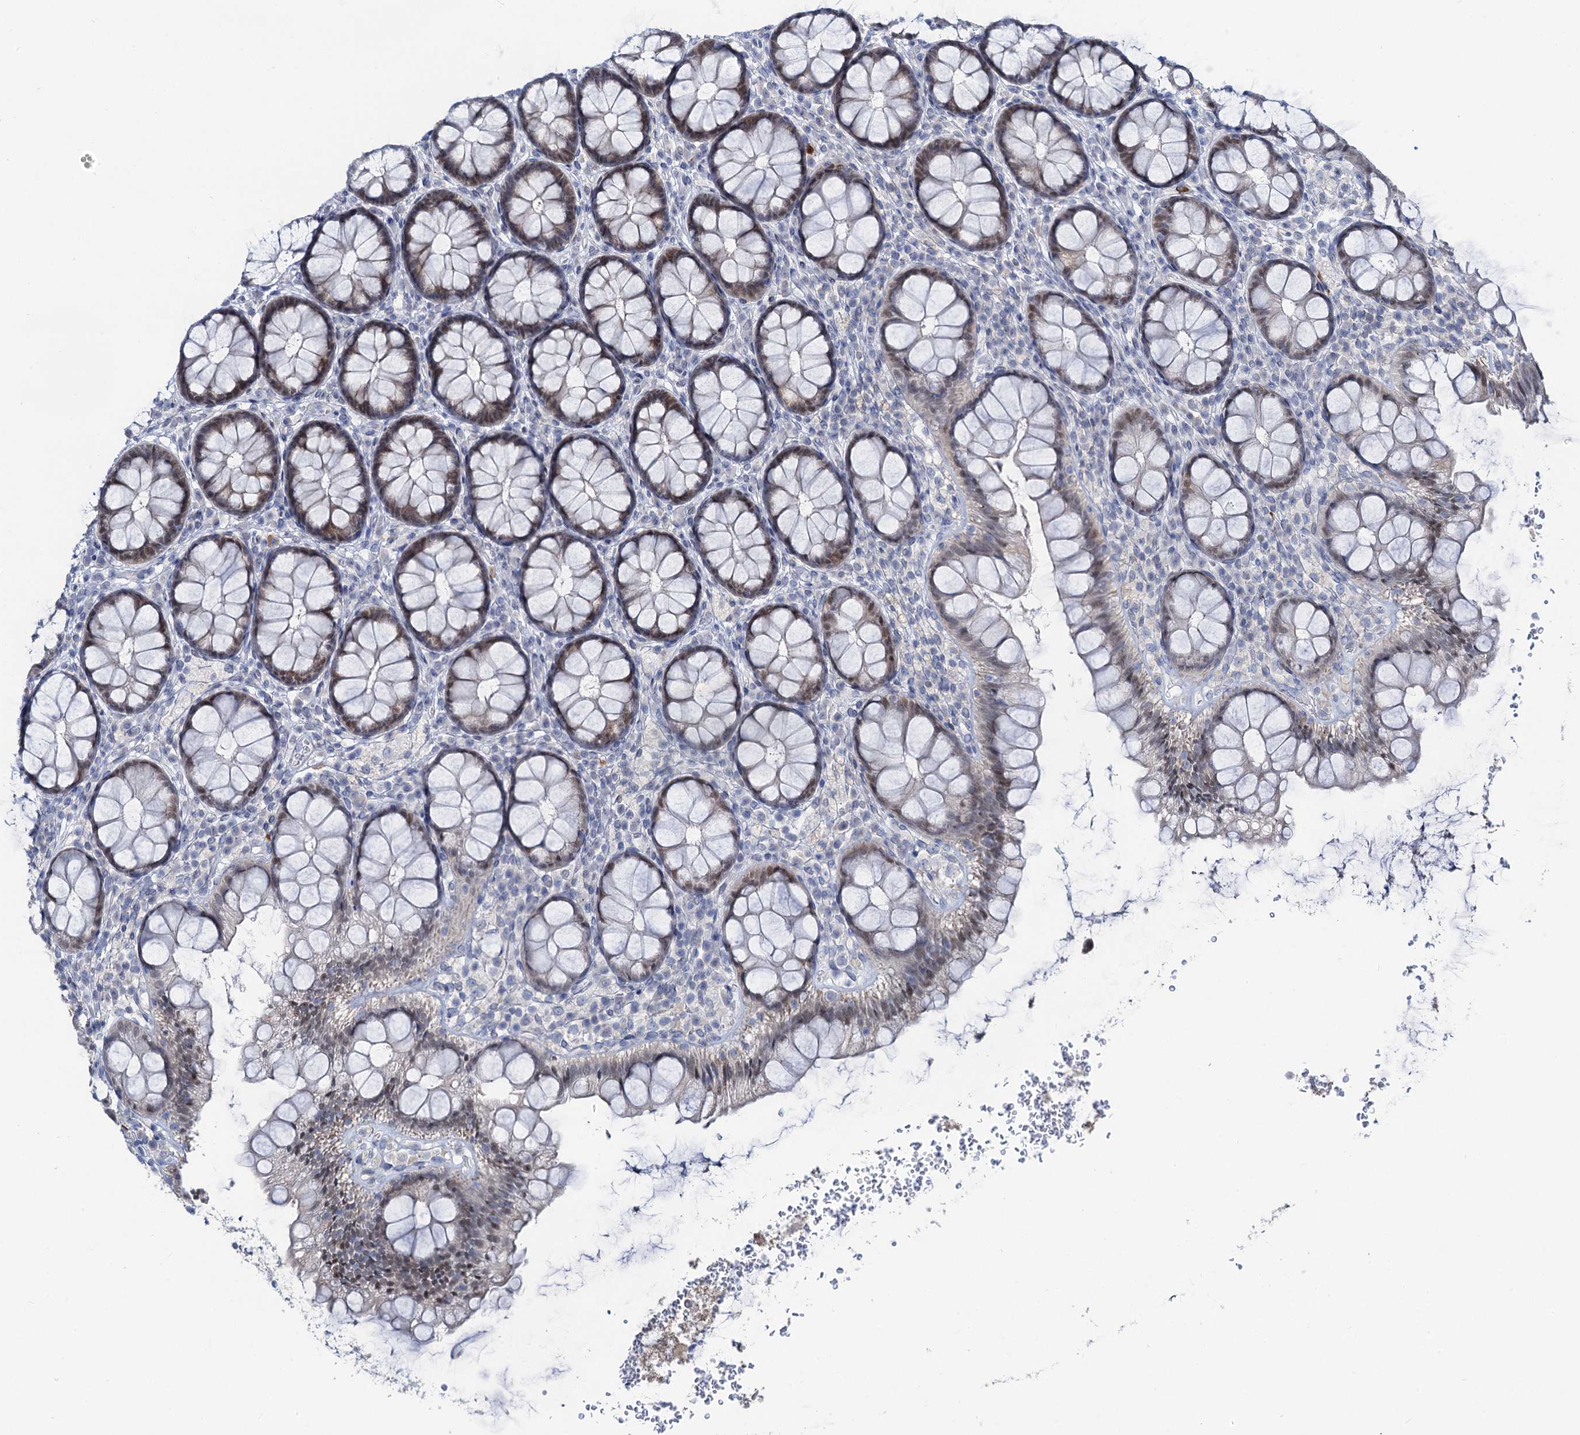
{"staining": {"intensity": "weak", "quantity": "25%-75%", "location": "cytoplasmic/membranous,nuclear"}, "tissue": "rectum", "cell_type": "Glandular cells", "image_type": "normal", "snomed": [{"axis": "morphology", "description": "Normal tissue, NOS"}, {"axis": "topography", "description": "Rectum"}], "caption": "Immunohistochemistry (IHC) of benign human rectum shows low levels of weak cytoplasmic/membranous,nuclear expression in approximately 25%-75% of glandular cells.", "gene": "TOX3", "patient": {"sex": "male", "age": 83}}